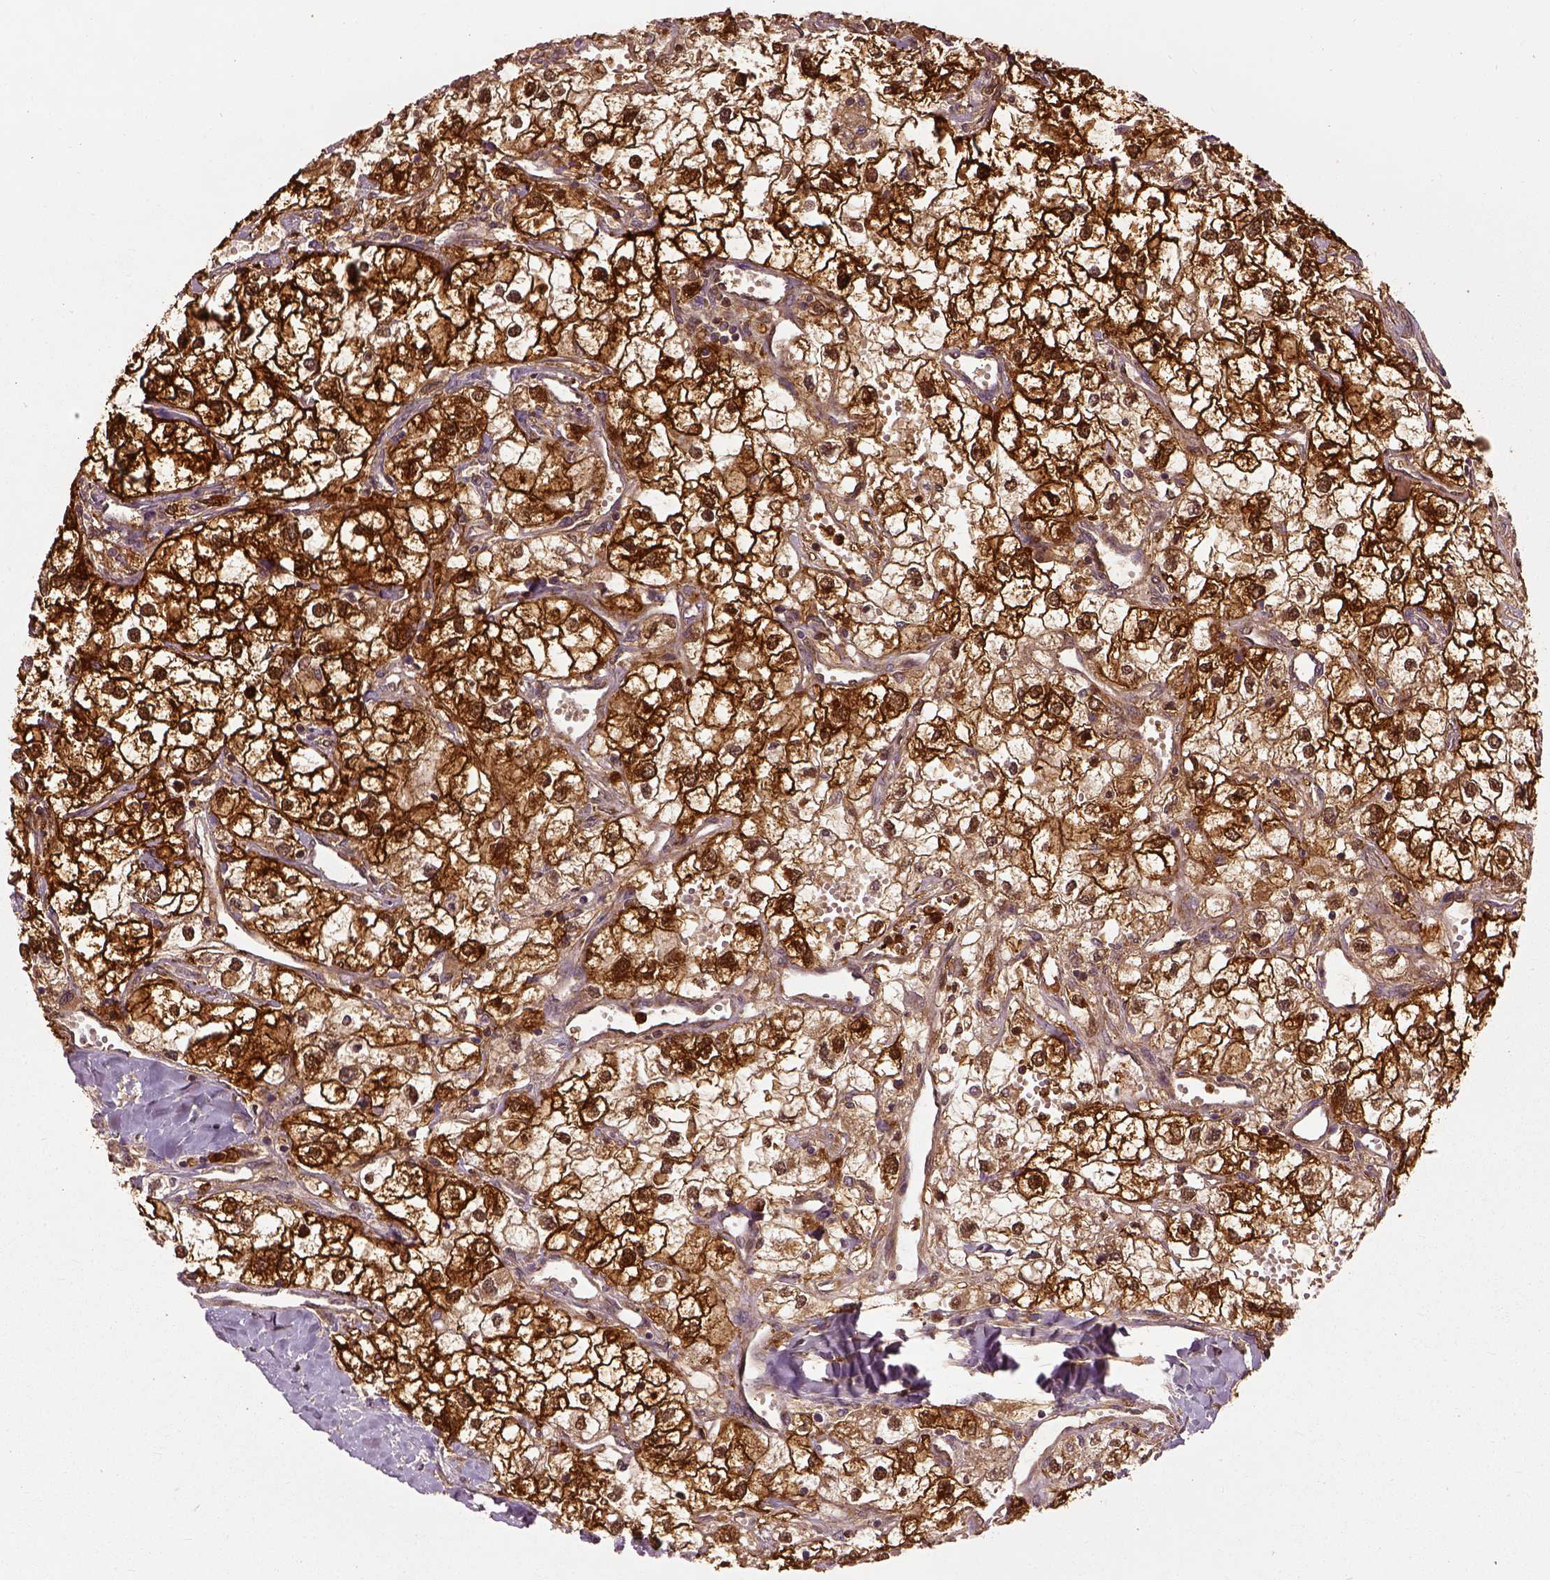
{"staining": {"intensity": "strong", "quantity": ">75%", "location": "cytoplasmic/membranous,nuclear"}, "tissue": "renal cancer", "cell_type": "Tumor cells", "image_type": "cancer", "snomed": [{"axis": "morphology", "description": "Adenocarcinoma, NOS"}, {"axis": "topography", "description": "Kidney"}], "caption": "Immunohistochemistry photomicrograph of neoplastic tissue: adenocarcinoma (renal) stained using IHC displays high levels of strong protein expression localized specifically in the cytoplasmic/membranous and nuclear of tumor cells, appearing as a cytoplasmic/membranous and nuclear brown color.", "gene": "GPI", "patient": {"sex": "male", "age": 59}}